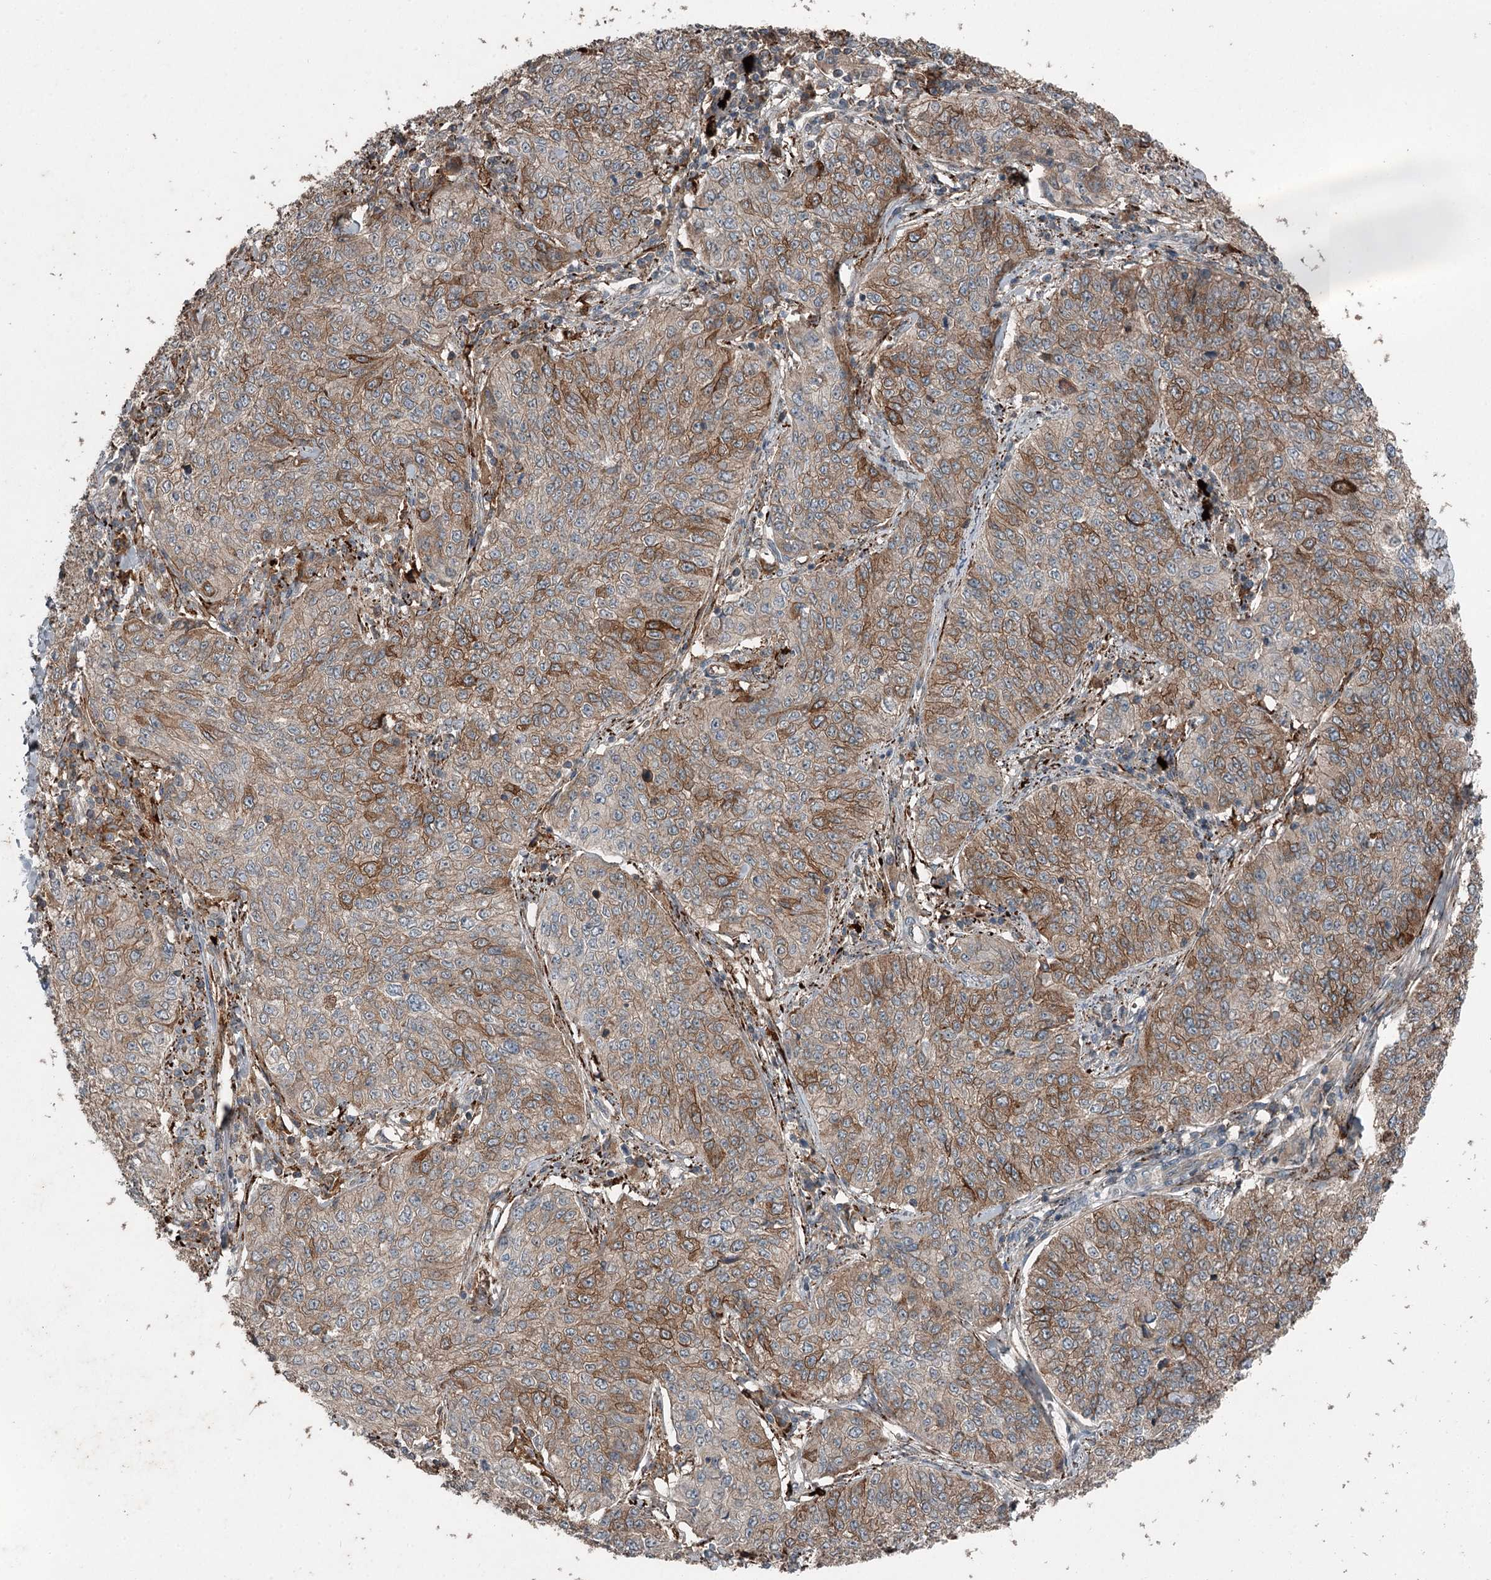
{"staining": {"intensity": "moderate", "quantity": "25%-75%", "location": "cytoplasmic/membranous"}, "tissue": "cervical cancer", "cell_type": "Tumor cells", "image_type": "cancer", "snomed": [{"axis": "morphology", "description": "Squamous cell carcinoma, NOS"}, {"axis": "topography", "description": "Cervix"}], "caption": "Cervical squamous cell carcinoma tissue exhibits moderate cytoplasmic/membranous staining in about 25%-75% of tumor cells", "gene": "SLC39A8", "patient": {"sex": "female", "age": 35}}